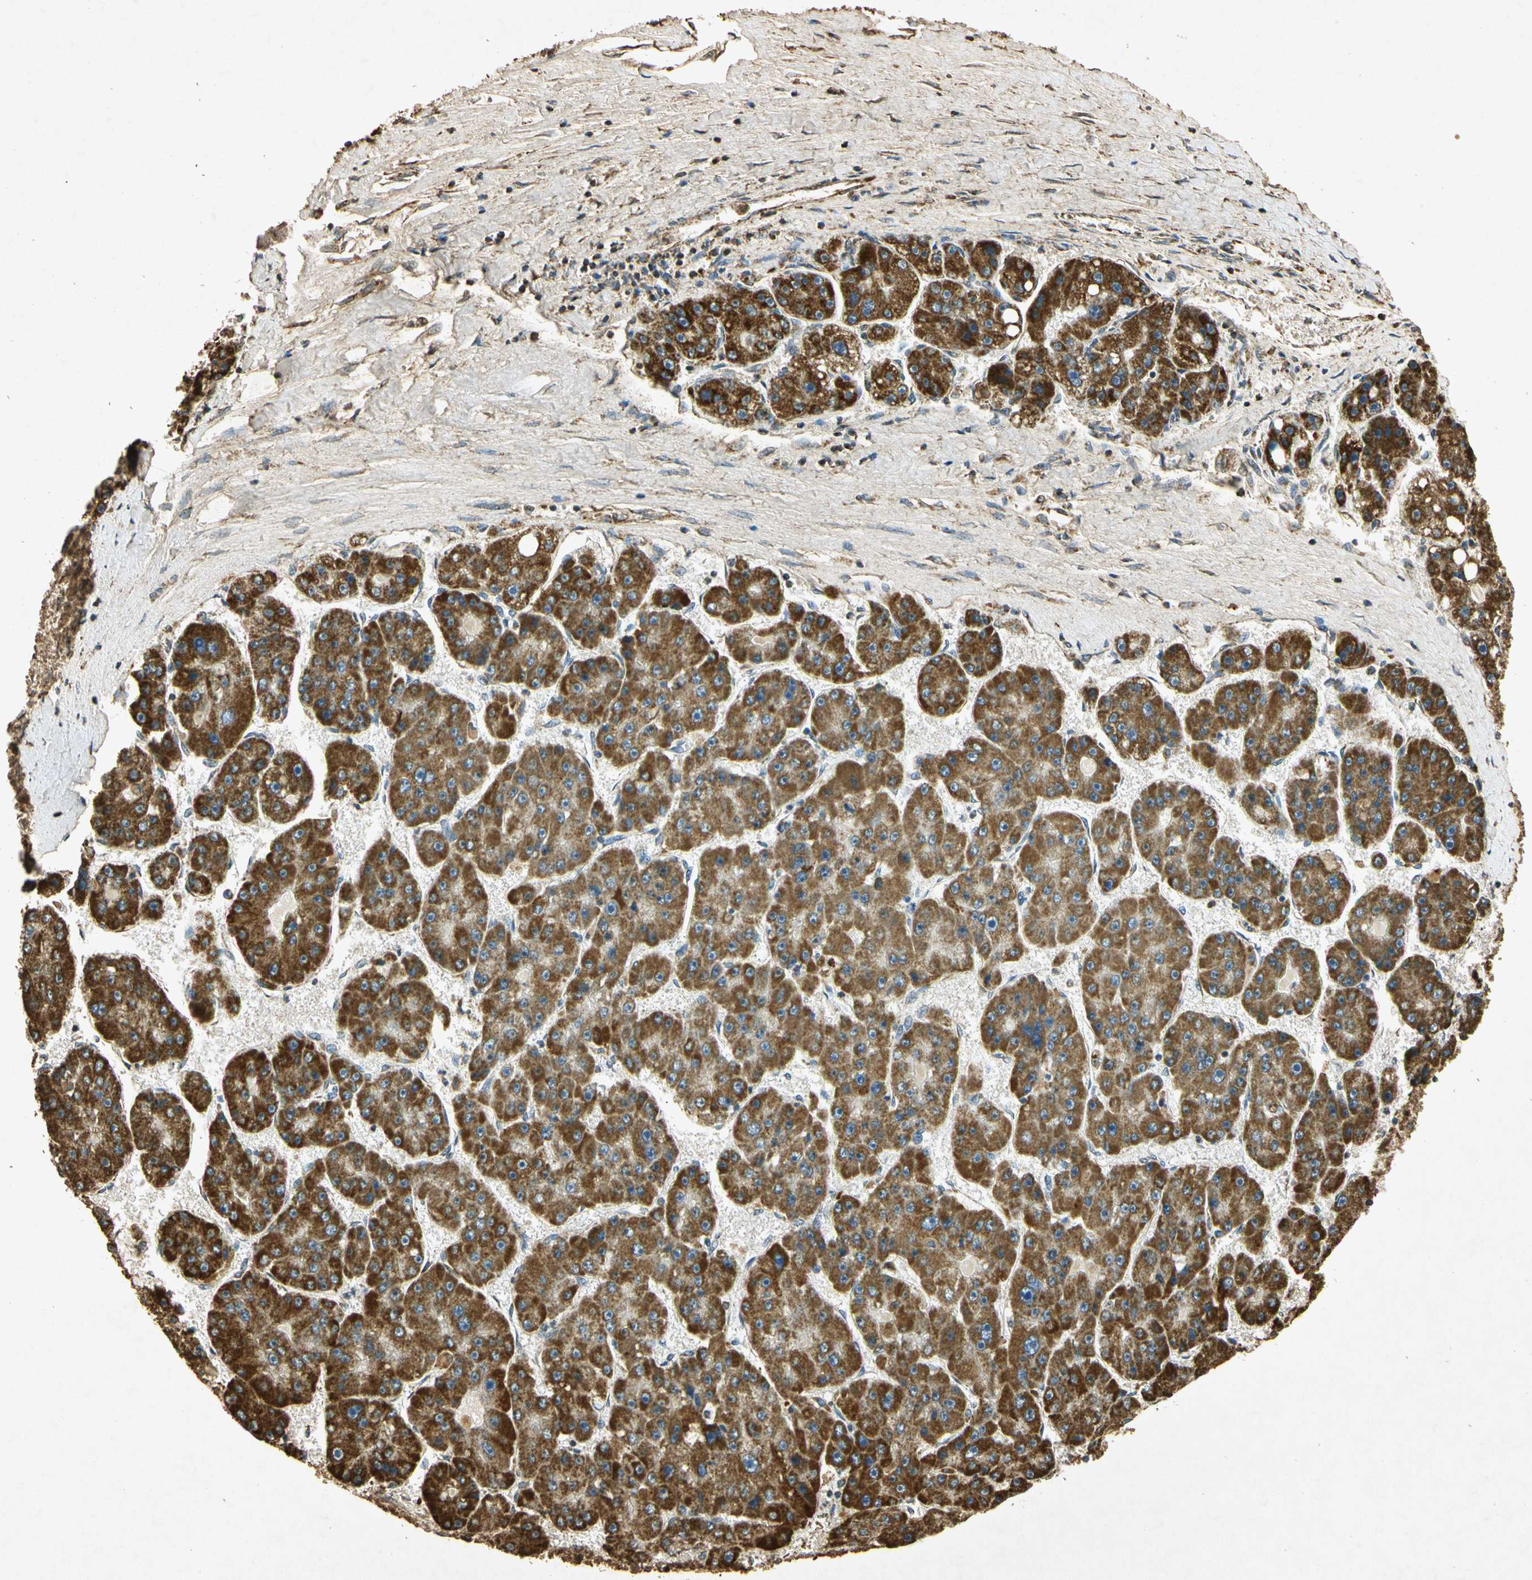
{"staining": {"intensity": "strong", "quantity": ">75%", "location": "cytoplasmic/membranous"}, "tissue": "liver cancer", "cell_type": "Tumor cells", "image_type": "cancer", "snomed": [{"axis": "morphology", "description": "Carcinoma, Hepatocellular, NOS"}, {"axis": "topography", "description": "Liver"}], "caption": "This is a photomicrograph of immunohistochemistry staining of liver cancer, which shows strong staining in the cytoplasmic/membranous of tumor cells.", "gene": "PRDX3", "patient": {"sex": "female", "age": 61}}